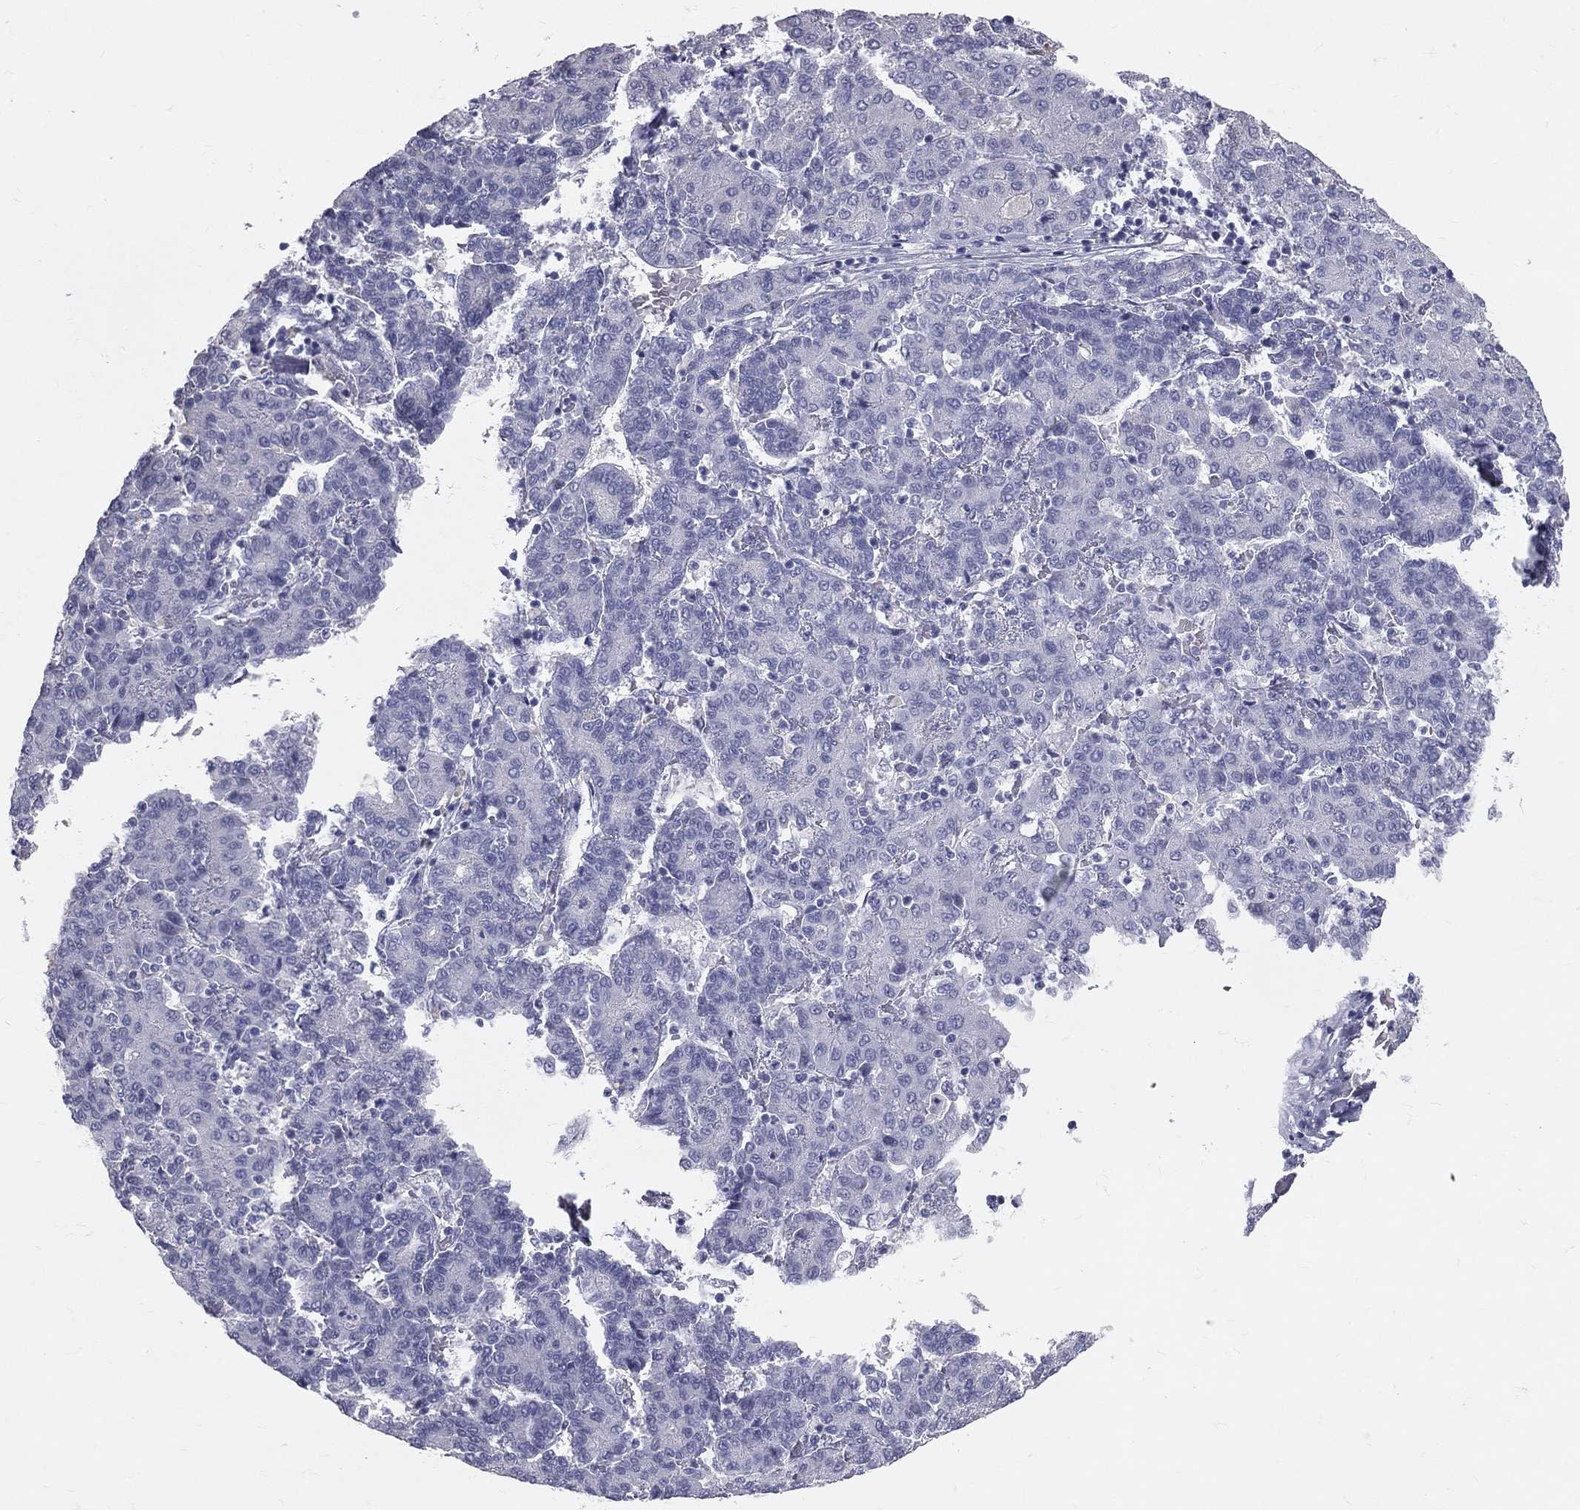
{"staining": {"intensity": "negative", "quantity": "none", "location": "none"}, "tissue": "liver cancer", "cell_type": "Tumor cells", "image_type": "cancer", "snomed": [{"axis": "morphology", "description": "Carcinoma, Hepatocellular, NOS"}, {"axis": "topography", "description": "Liver"}], "caption": "Hepatocellular carcinoma (liver) was stained to show a protein in brown. There is no significant expression in tumor cells.", "gene": "TFPI2", "patient": {"sex": "male", "age": 65}}